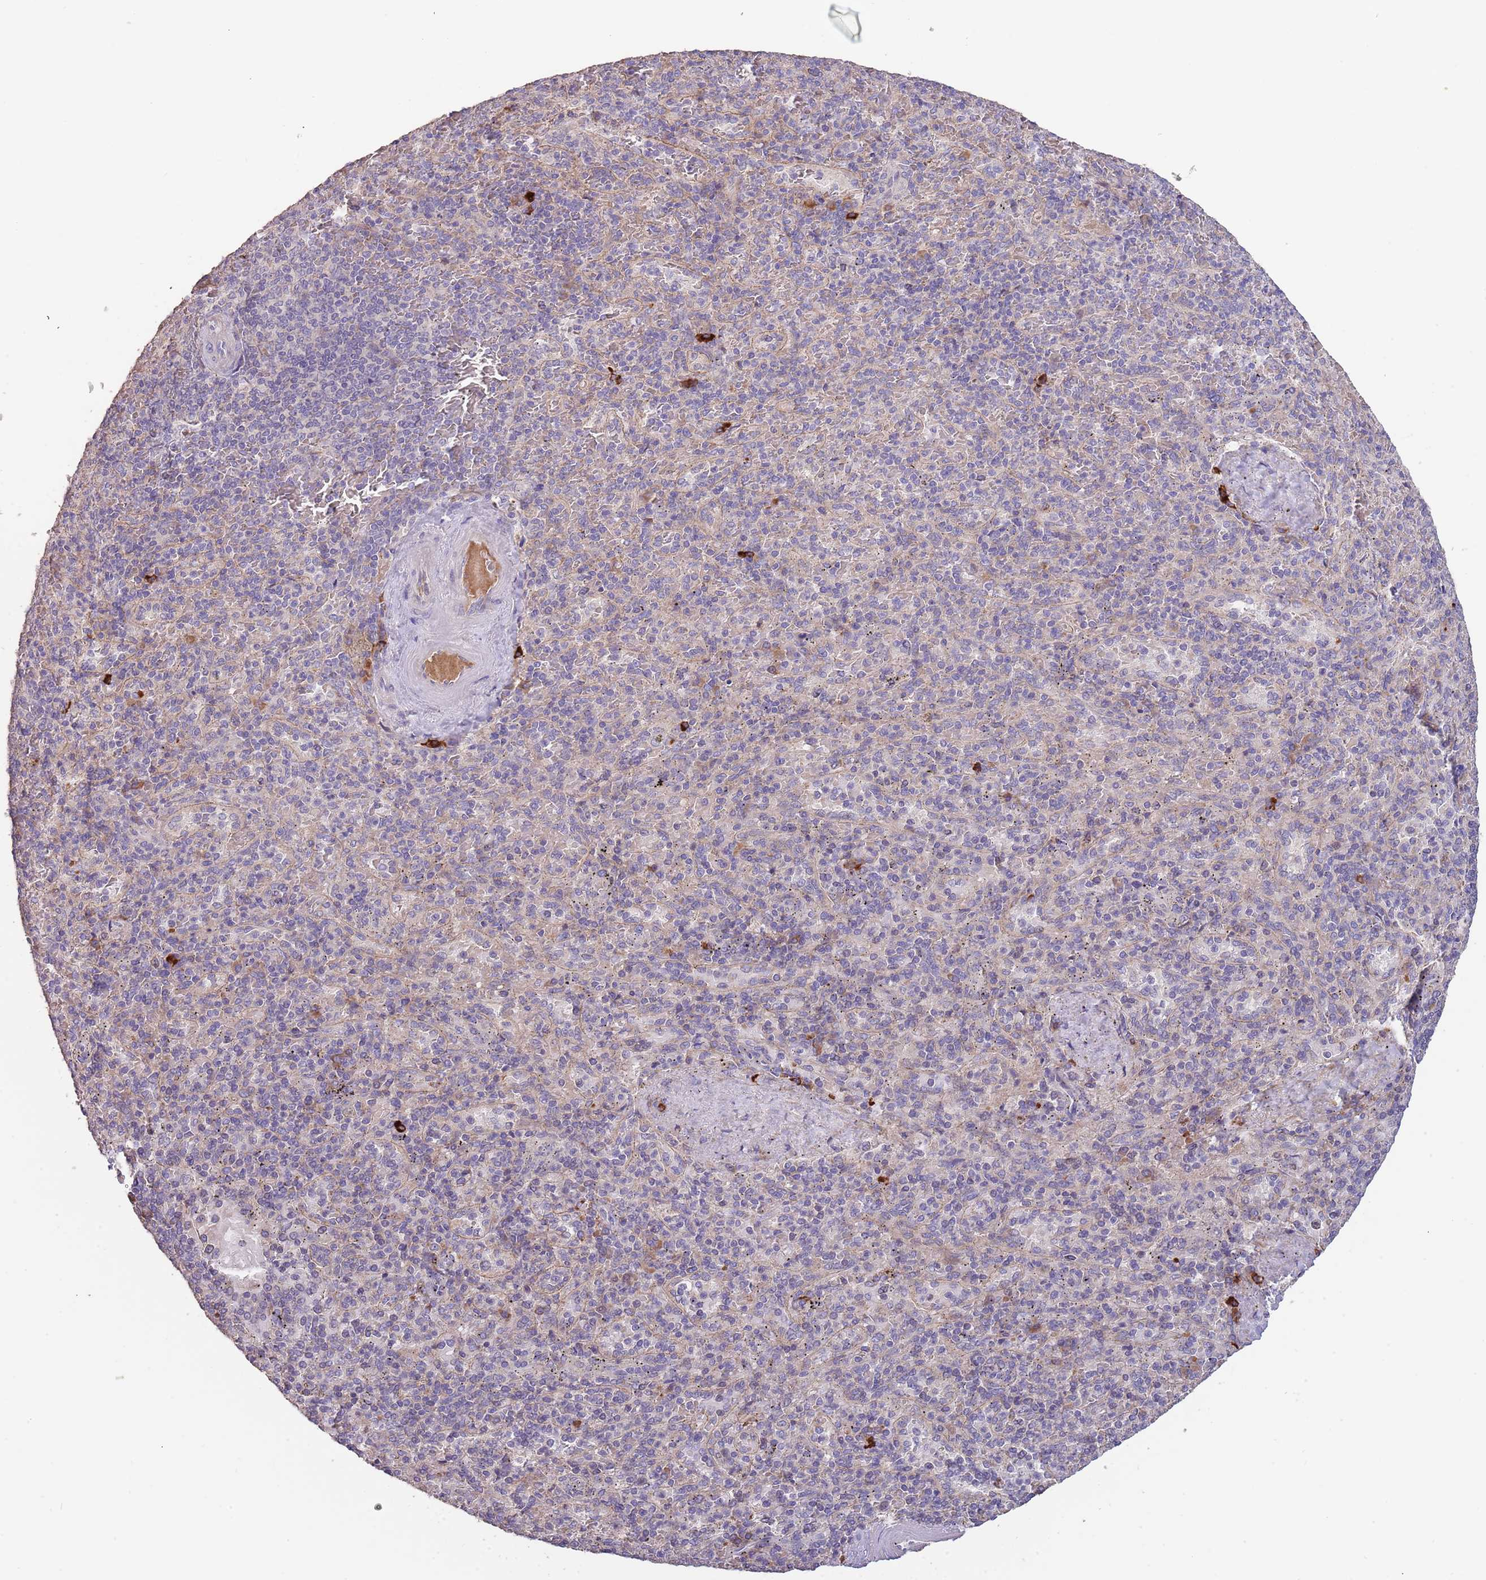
{"staining": {"intensity": "negative", "quantity": "none", "location": "none"}, "tissue": "spleen", "cell_type": "Cells in red pulp", "image_type": "normal", "snomed": [{"axis": "morphology", "description": "Normal tissue, NOS"}, {"axis": "topography", "description": "Spleen"}], "caption": "This is an immunohistochemistry (IHC) photomicrograph of benign spleen. There is no staining in cells in red pulp.", "gene": "SUSD1", "patient": {"sex": "male", "age": 82}}